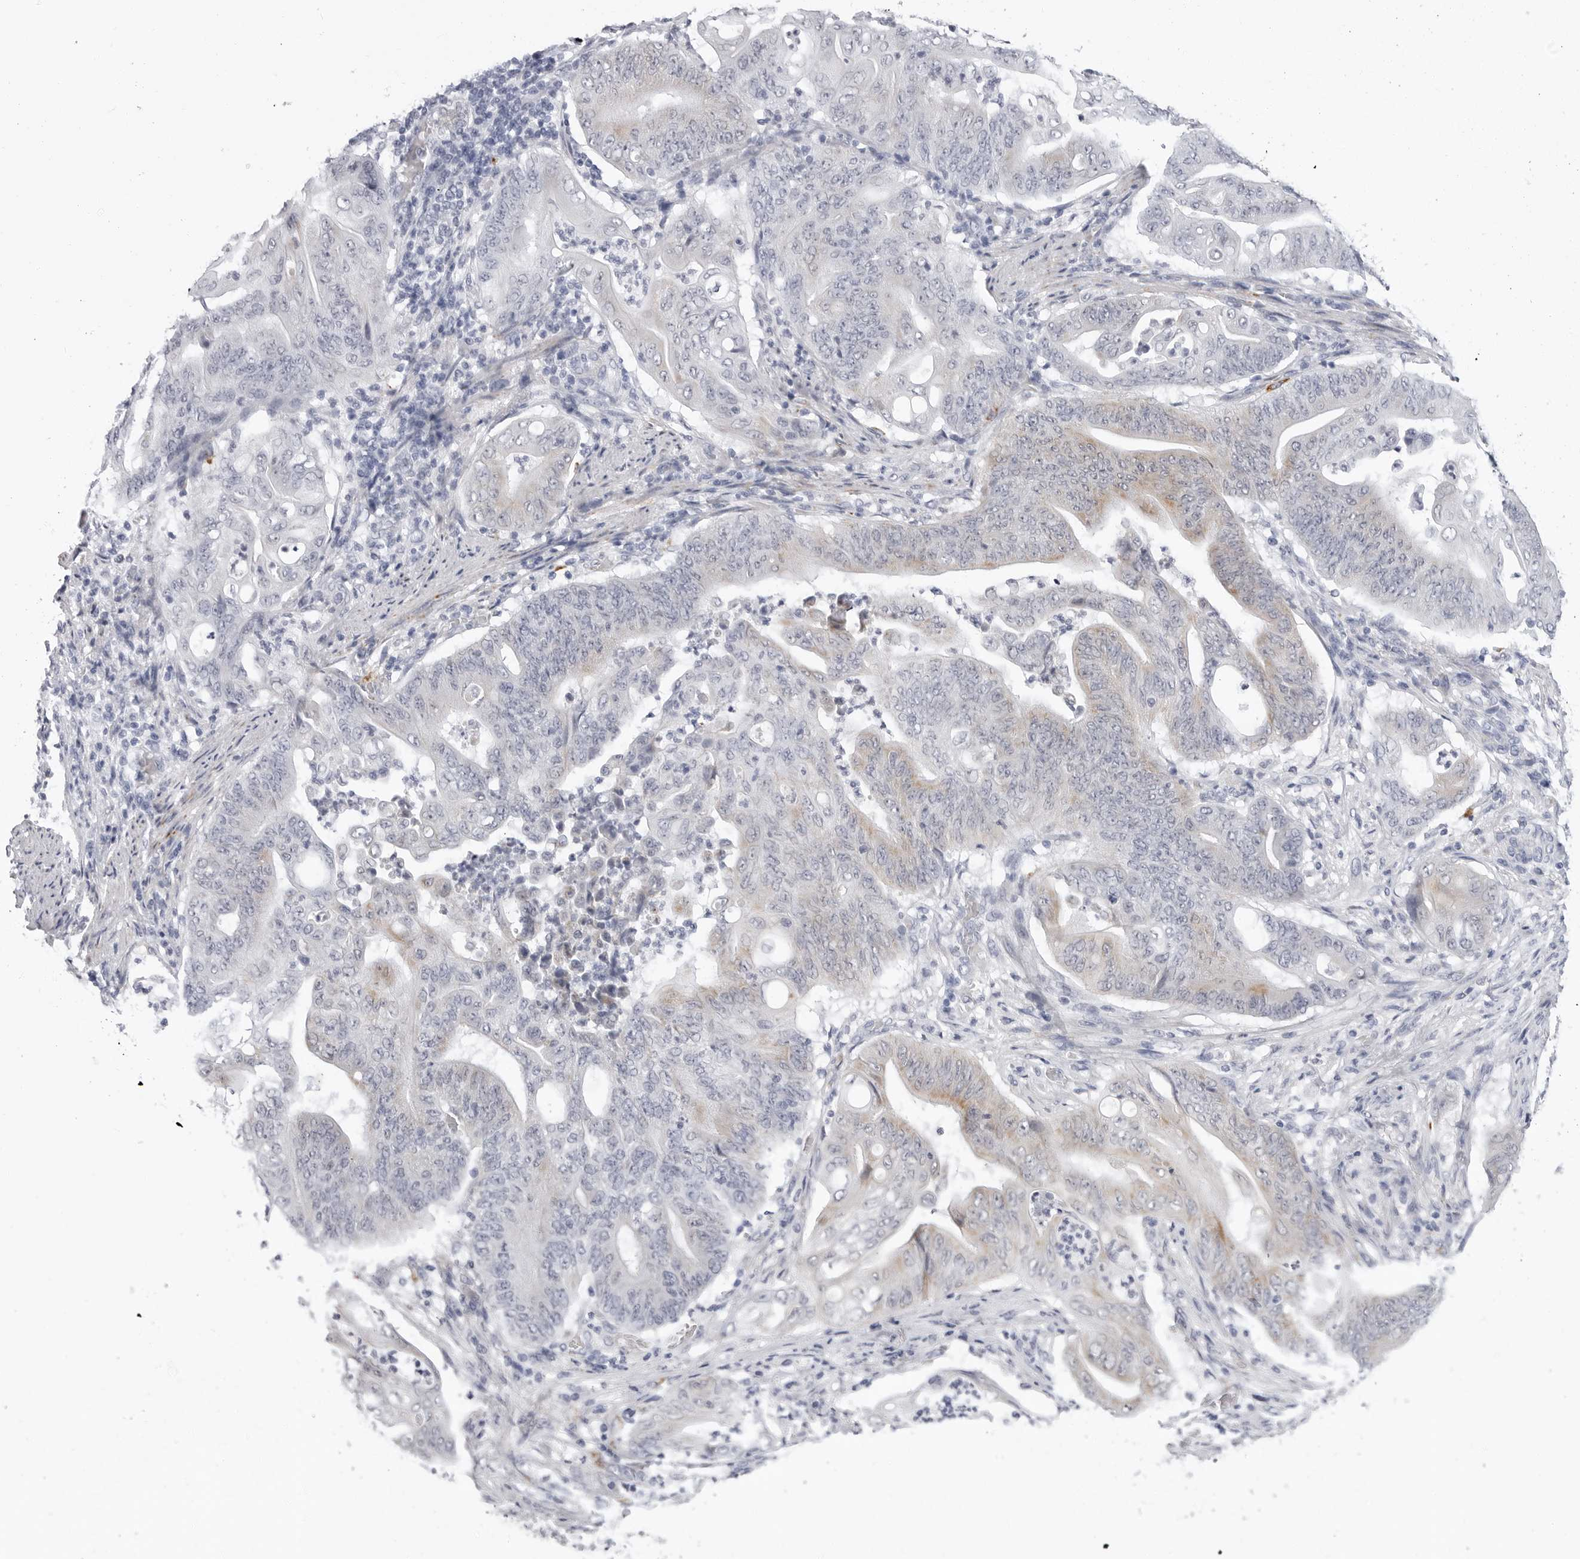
{"staining": {"intensity": "weak", "quantity": "<25%", "location": "cytoplasmic/membranous"}, "tissue": "stomach cancer", "cell_type": "Tumor cells", "image_type": "cancer", "snomed": [{"axis": "morphology", "description": "Adenocarcinoma, NOS"}, {"axis": "topography", "description": "Stomach"}], "caption": "Micrograph shows no significant protein positivity in tumor cells of stomach cancer (adenocarcinoma). The staining is performed using DAB (3,3'-diaminobenzidine) brown chromogen with nuclei counter-stained in using hematoxylin.", "gene": "ERICH3", "patient": {"sex": "female", "age": 73}}